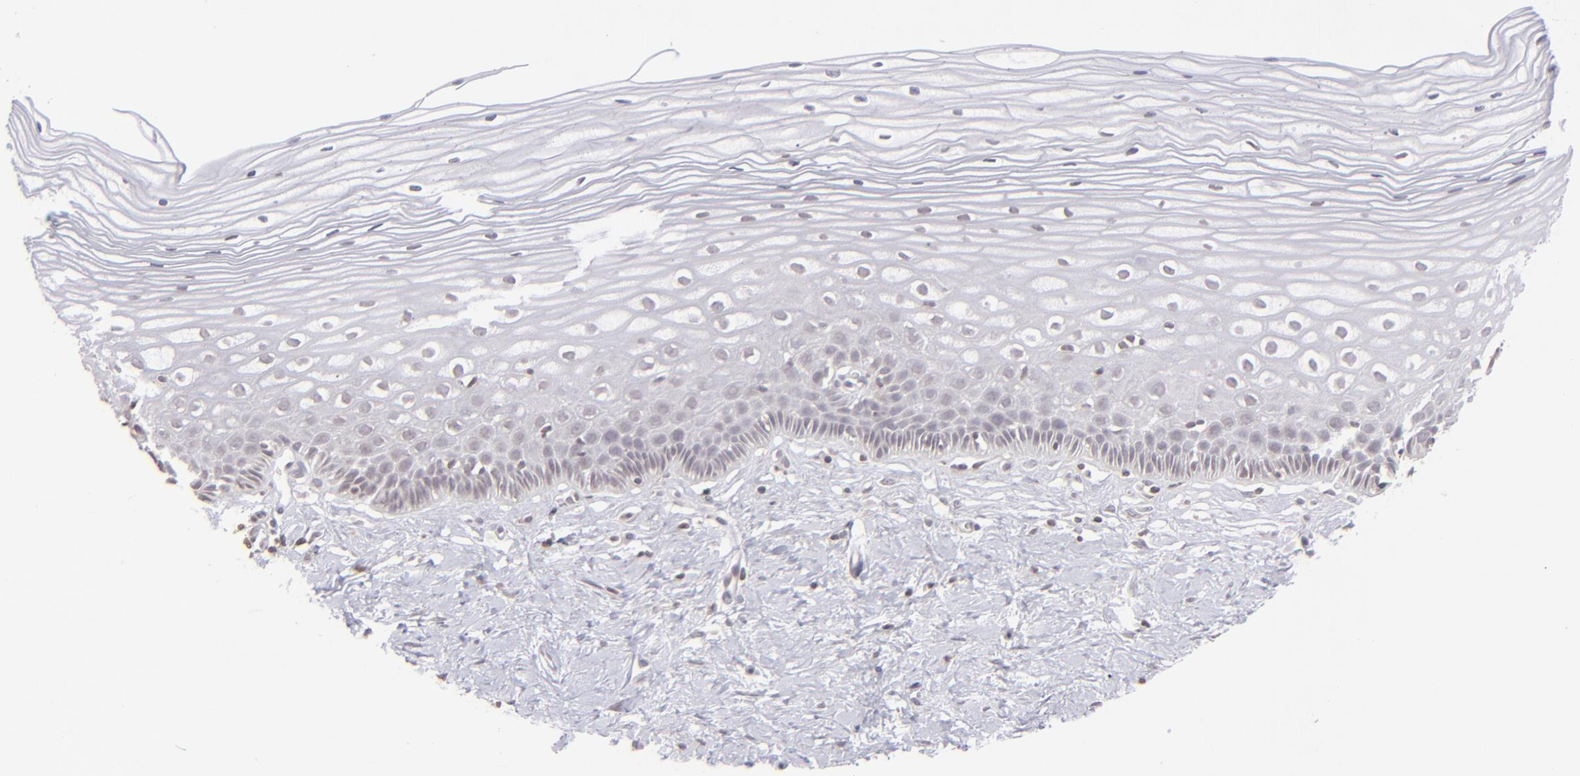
{"staining": {"intensity": "negative", "quantity": "none", "location": "none"}, "tissue": "cervix", "cell_type": "Glandular cells", "image_type": "normal", "snomed": [{"axis": "morphology", "description": "Normal tissue, NOS"}, {"axis": "topography", "description": "Cervix"}], "caption": "An immunohistochemistry image of normal cervix is shown. There is no staining in glandular cells of cervix.", "gene": "CLDN2", "patient": {"sex": "female", "age": 40}}